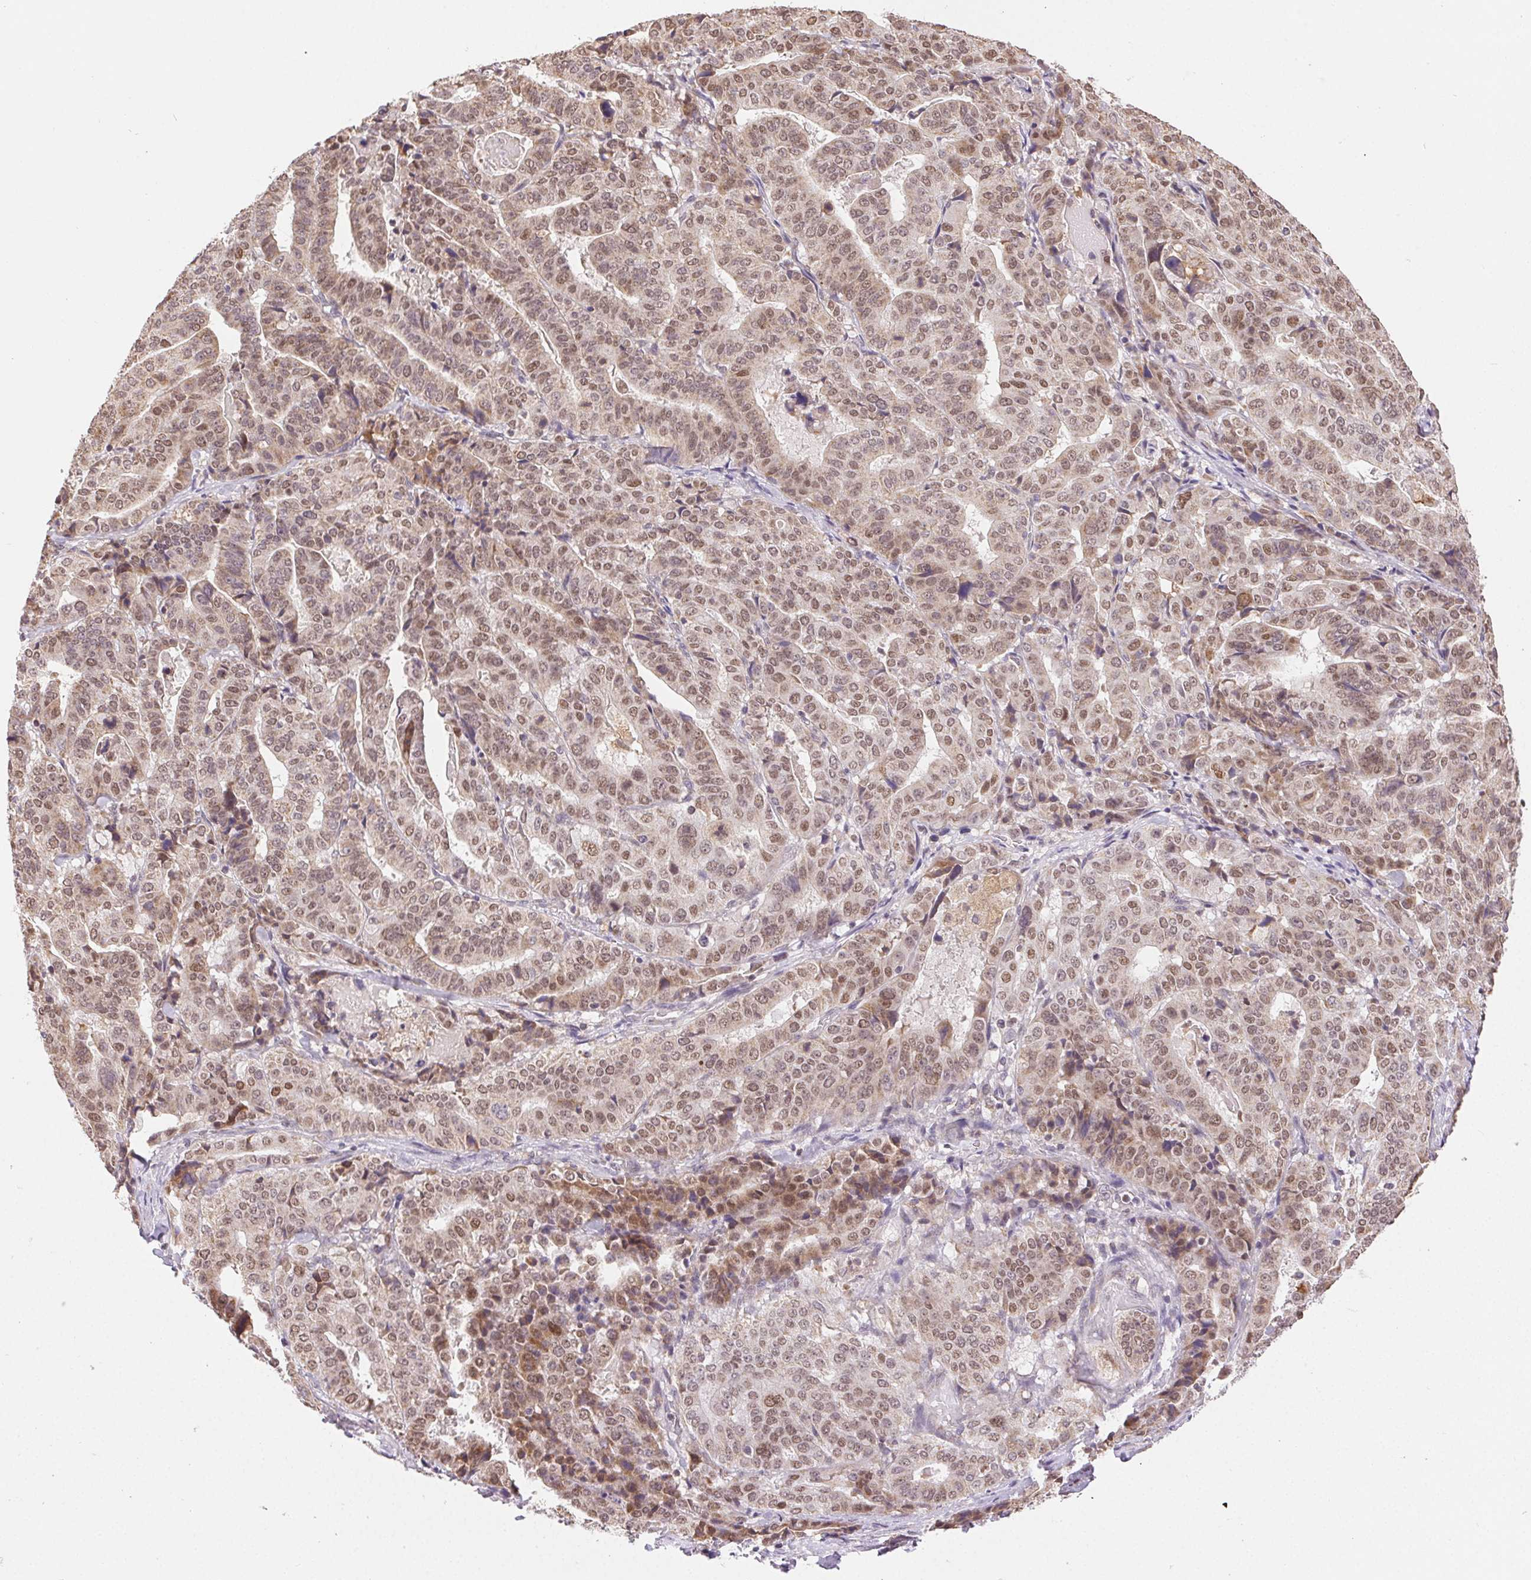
{"staining": {"intensity": "moderate", "quantity": ">75%", "location": "nuclear"}, "tissue": "stomach cancer", "cell_type": "Tumor cells", "image_type": "cancer", "snomed": [{"axis": "morphology", "description": "Adenocarcinoma, NOS"}, {"axis": "topography", "description": "Stomach"}], "caption": "Moderate nuclear staining for a protein is seen in about >75% of tumor cells of stomach cancer using IHC.", "gene": "PIWIL4", "patient": {"sex": "male", "age": 48}}